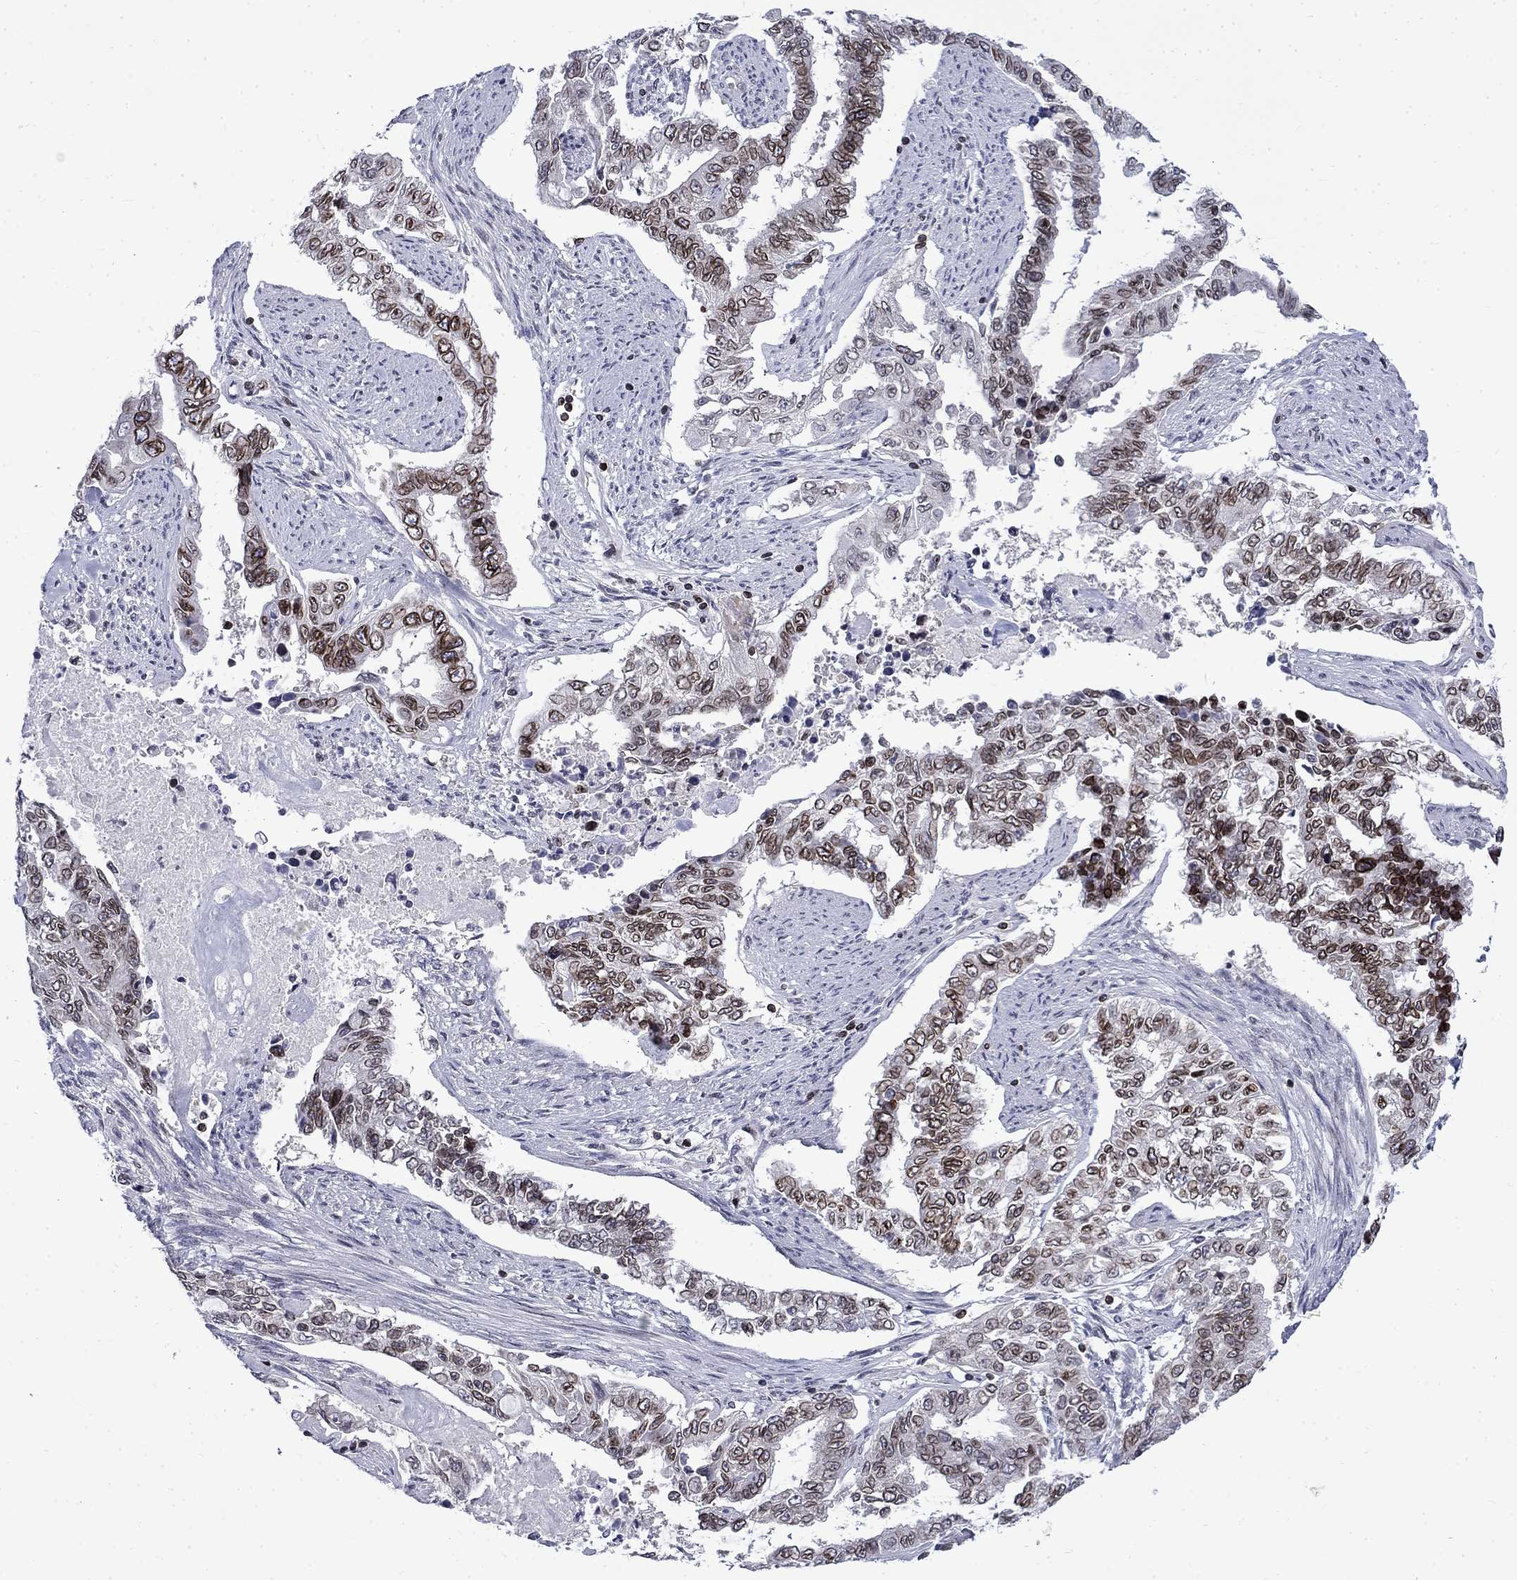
{"staining": {"intensity": "strong", "quantity": "25%-75%", "location": "cytoplasmic/membranous,nuclear"}, "tissue": "endometrial cancer", "cell_type": "Tumor cells", "image_type": "cancer", "snomed": [{"axis": "morphology", "description": "Adenocarcinoma, NOS"}, {"axis": "topography", "description": "Uterus"}], "caption": "A high-resolution histopathology image shows immunohistochemistry (IHC) staining of adenocarcinoma (endometrial), which reveals strong cytoplasmic/membranous and nuclear expression in approximately 25%-75% of tumor cells. Nuclei are stained in blue.", "gene": "SLA", "patient": {"sex": "female", "age": 59}}